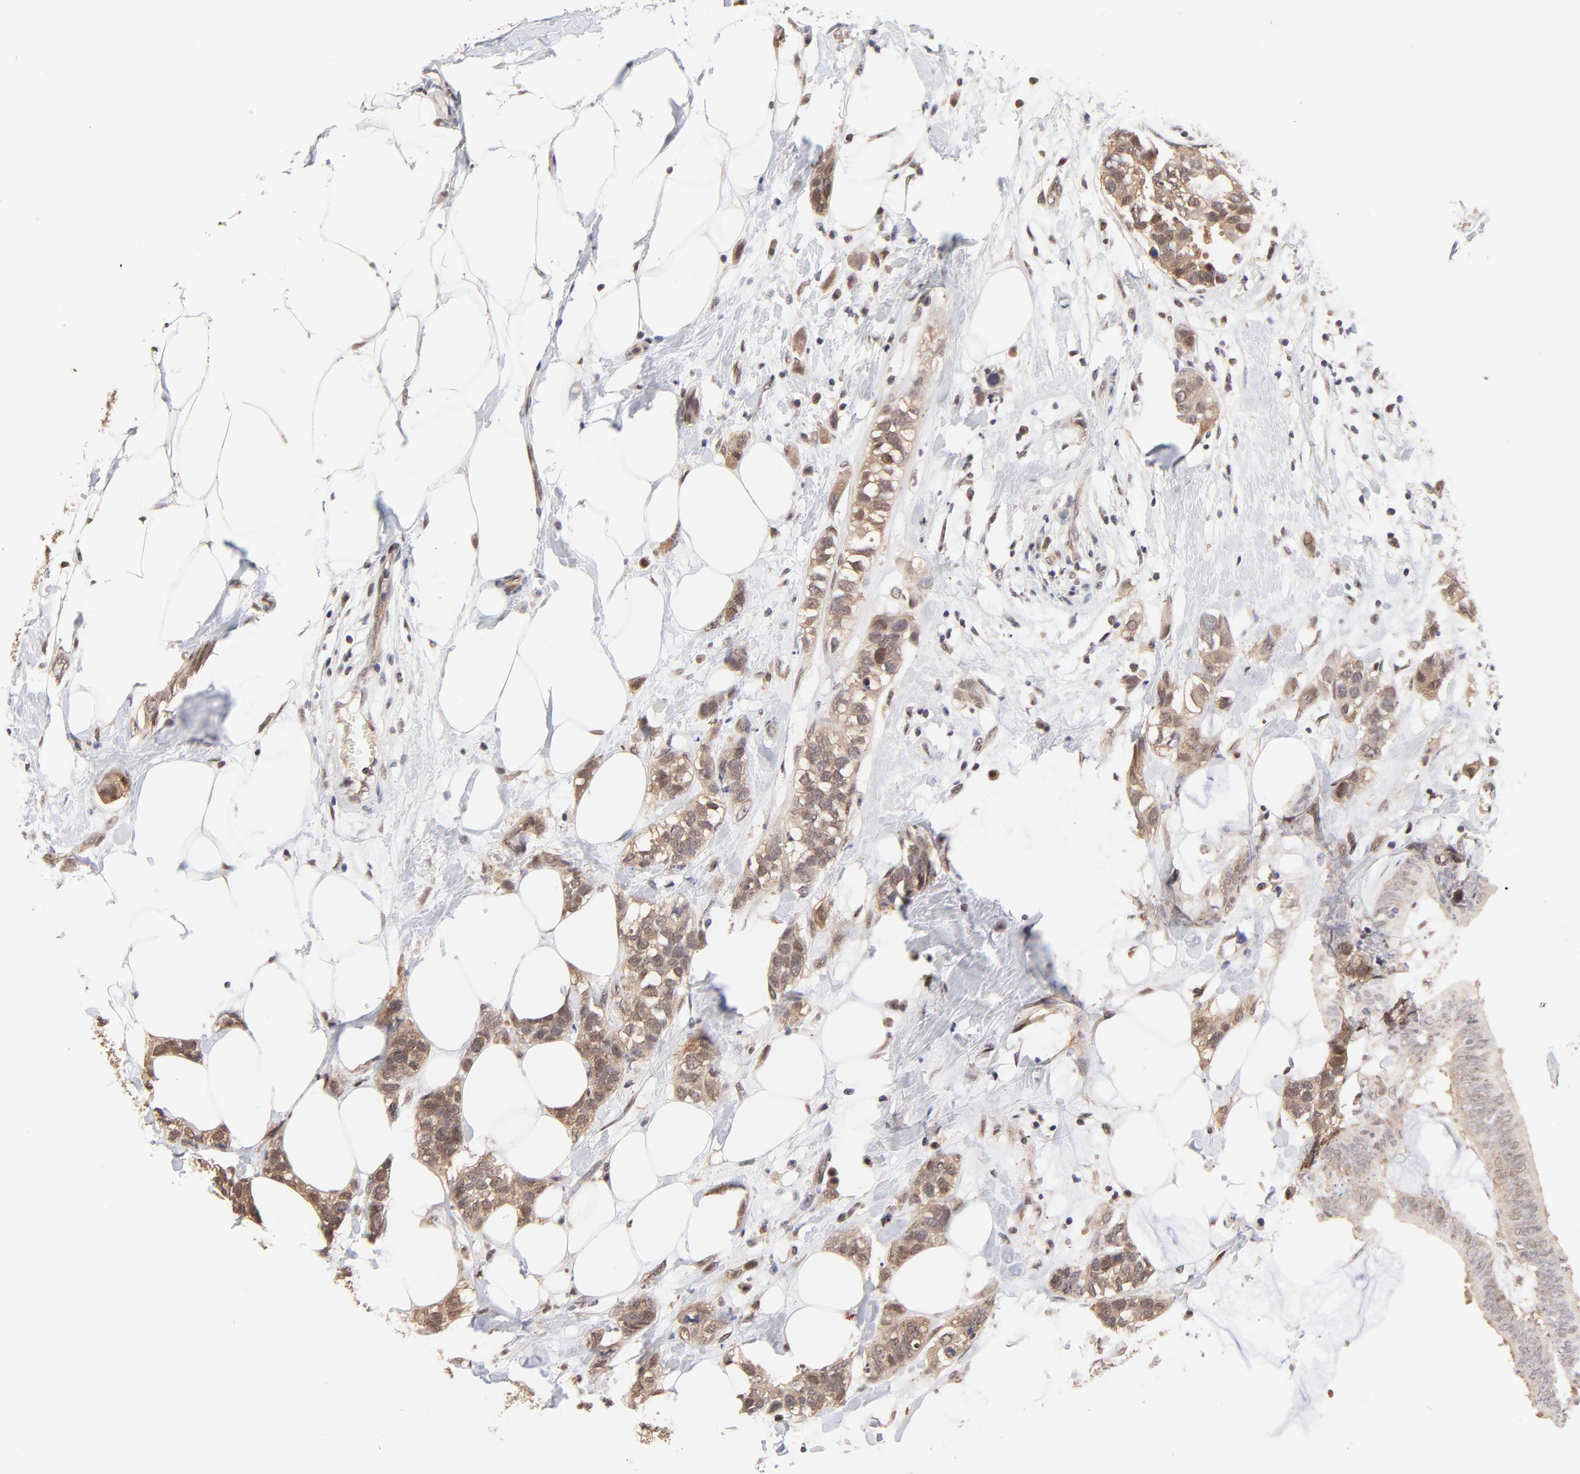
{"staining": {"intensity": "weak", "quantity": "25%-75%", "location": "cytoplasmic/membranous,nuclear"}, "tissue": "breast cancer", "cell_type": "Tumor cells", "image_type": "cancer", "snomed": [{"axis": "morphology", "description": "Normal tissue, NOS"}, {"axis": "morphology", "description": "Duct carcinoma"}, {"axis": "topography", "description": "Breast"}], "caption": "An immunohistochemistry (IHC) image of neoplastic tissue is shown. Protein staining in brown shows weak cytoplasmic/membranous and nuclear positivity in breast infiltrating ductal carcinoma within tumor cells.", "gene": "PSMC4", "patient": {"sex": "female", "age": 50}}